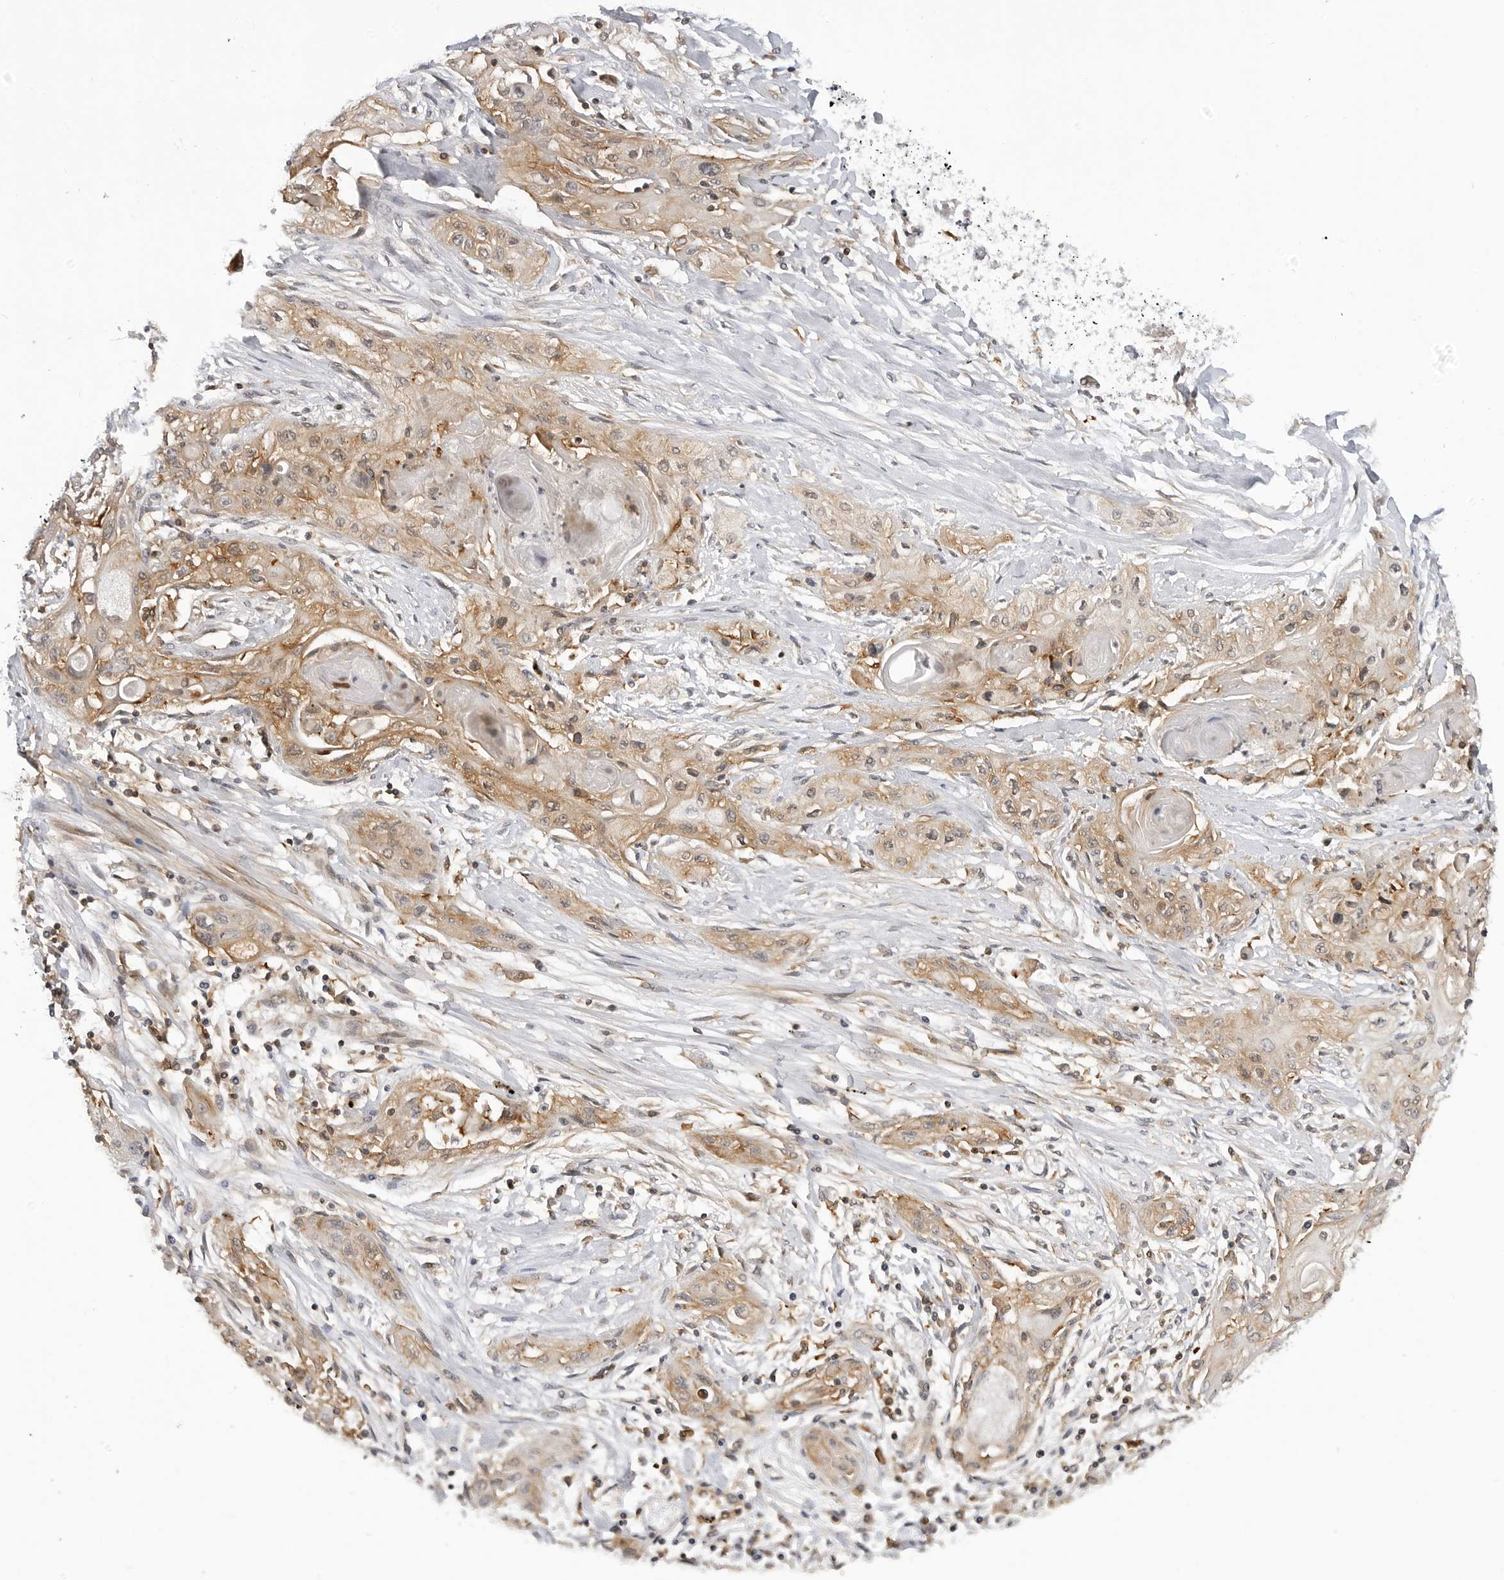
{"staining": {"intensity": "moderate", "quantity": ">75%", "location": "cytoplasmic/membranous"}, "tissue": "lung cancer", "cell_type": "Tumor cells", "image_type": "cancer", "snomed": [{"axis": "morphology", "description": "Squamous cell carcinoma, NOS"}, {"axis": "topography", "description": "Lung"}], "caption": "This micrograph exhibits IHC staining of lung squamous cell carcinoma, with medium moderate cytoplasmic/membranous staining in approximately >75% of tumor cells.", "gene": "MAP2K5", "patient": {"sex": "female", "age": 47}}